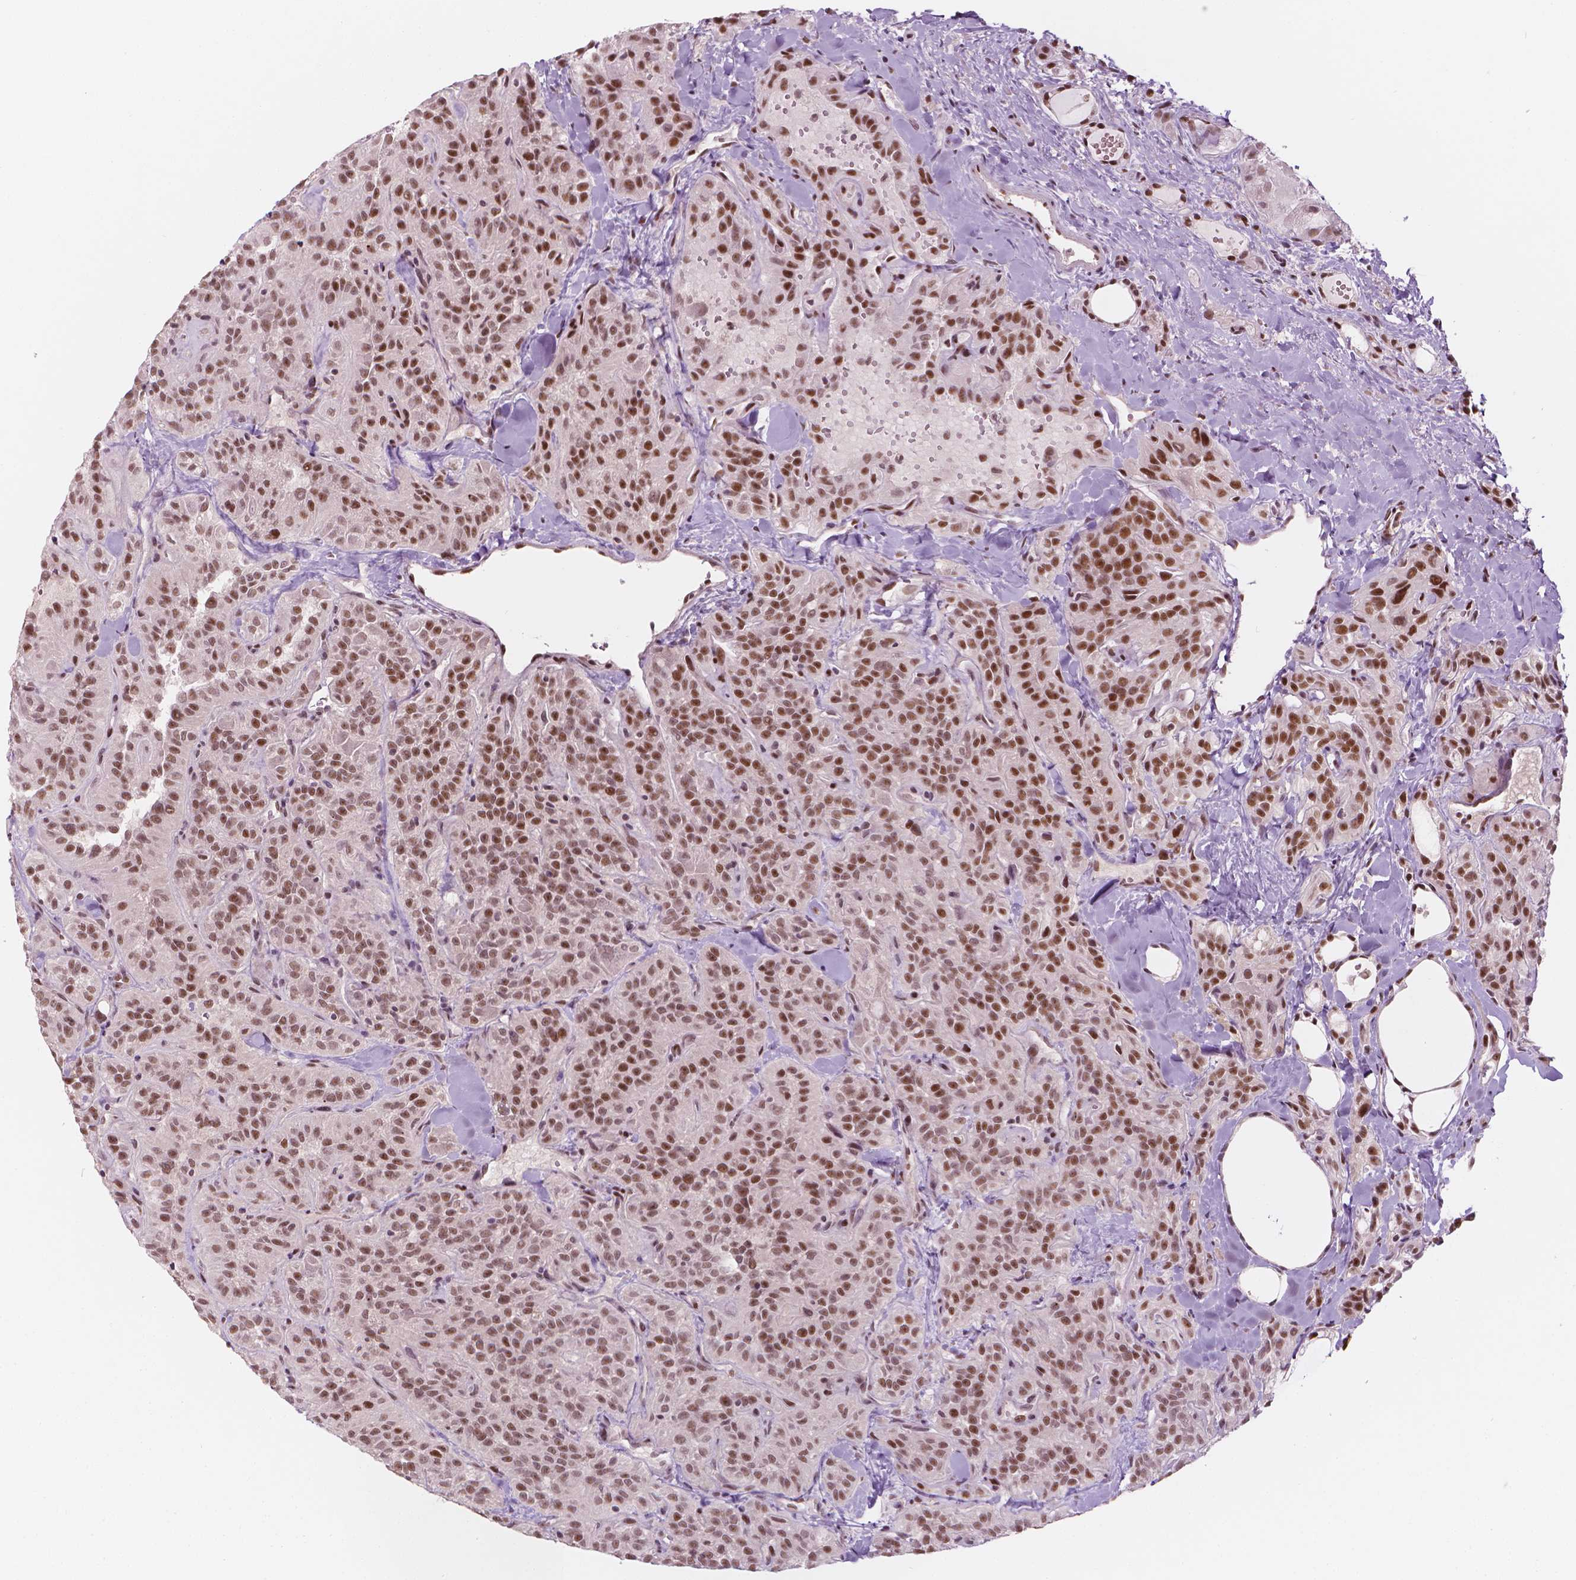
{"staining": {"intensity": "strong", "quantity": ">75%", "location": "nuclear"}, "tissue": "thyroid cancer", "cell_type": "Tumor cells", "image_type": "cancer", "snomed": [{"axis": "morphology", "description": "Papillary adenocarcinoma, NOS"}, {"axis": "topography", "description": "Thyroid gland"}], "caption": "DAB (3,3'-diaminobenzidine) immunohistochemical staining of thyroid papillary adenocarcinoma demonstrates strong nuclear protein positivity in approximately >75% of tumor cells.", "gene": "ELF2", "patient": {"sex": "female", "age": 45}}